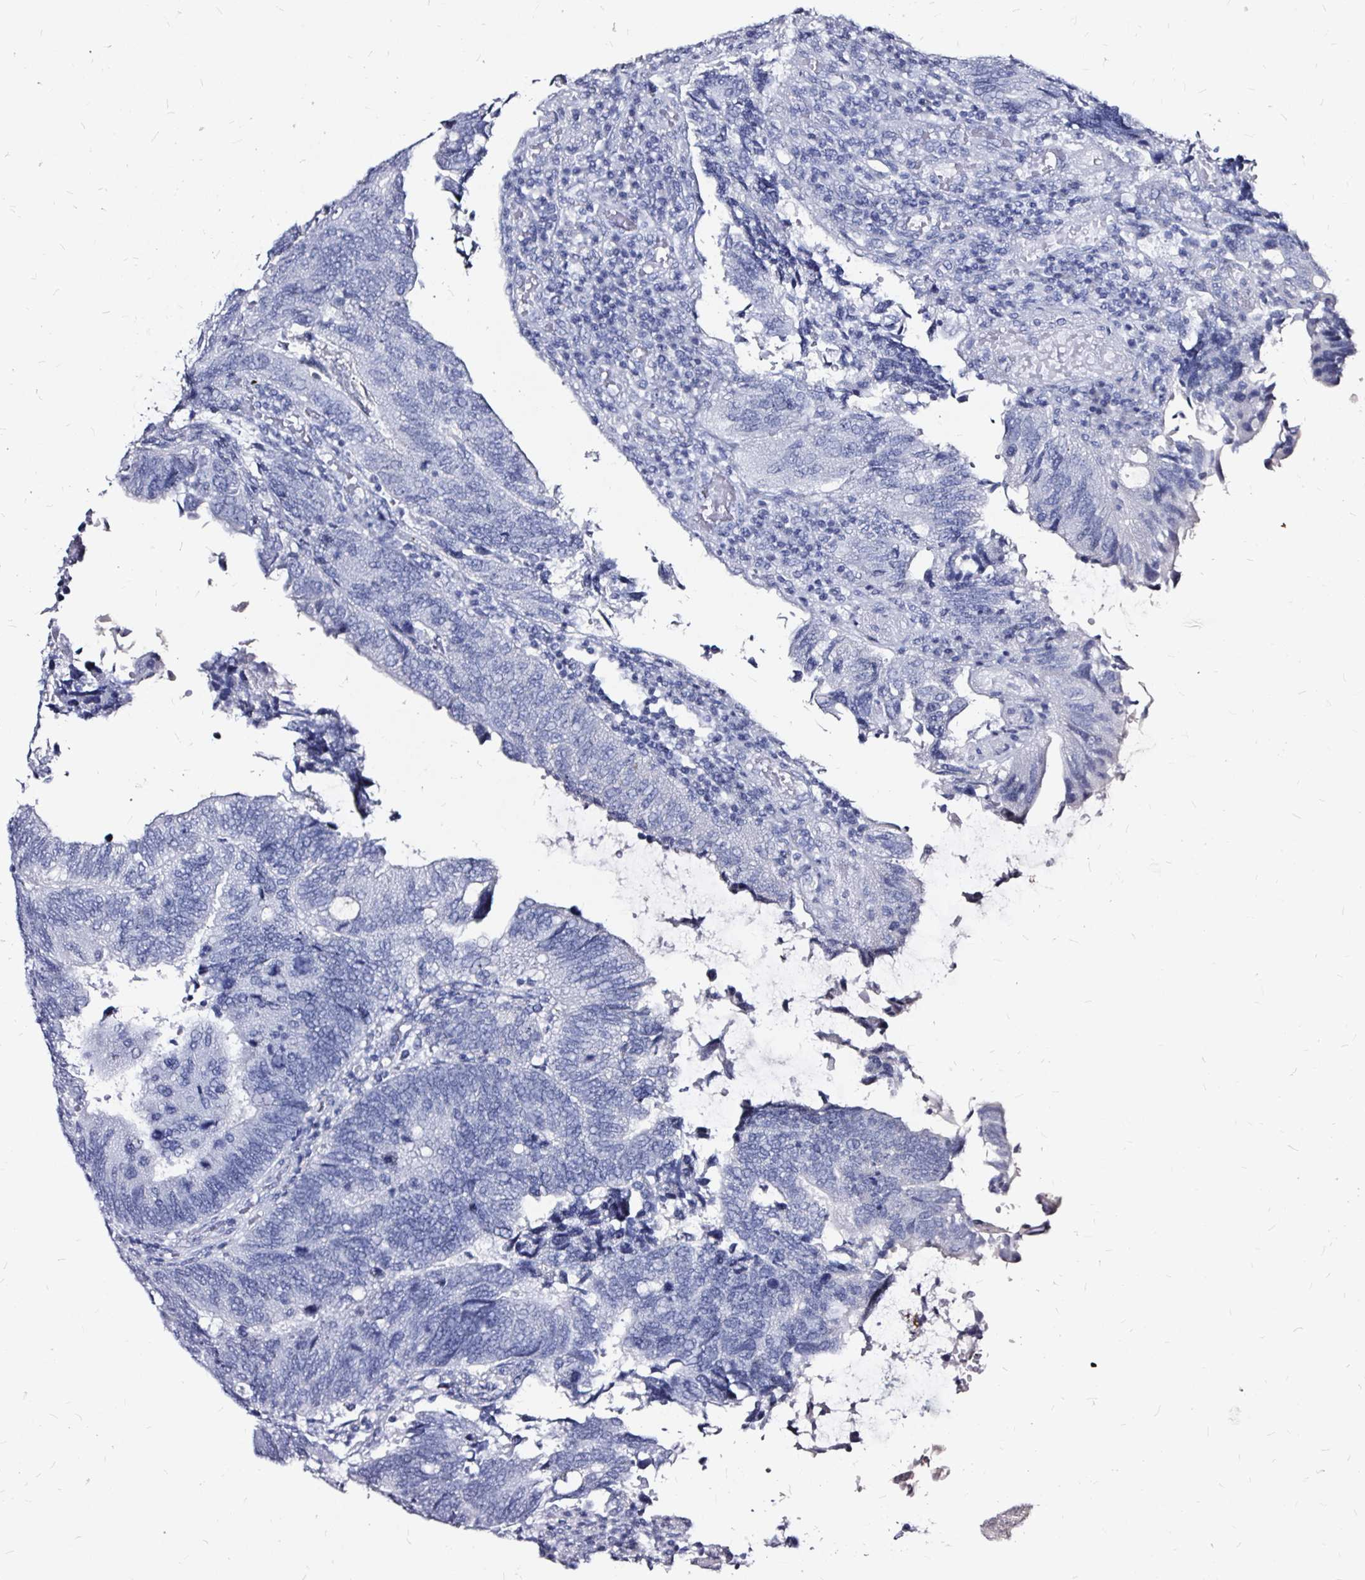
{"staining": {"intensity": "negative", "quantity": "none", "location": "none"}, "tissue": "colorectal cancer", "cell_type": "Tumor cells", "image_type": "cancer", "snomed": [{"axis": "morphology", "description": "Adenocarcinoma, NOS"}, {"axis": "topography", "description": "Colon"}], "caption": "Colorectal adenocarcinoma stained for a protein using immunohistochemistry (IHC) exhibits no staining tumor cells.", "gene": "LUZP4", "patient": {"sex": "male", "age": 87}}